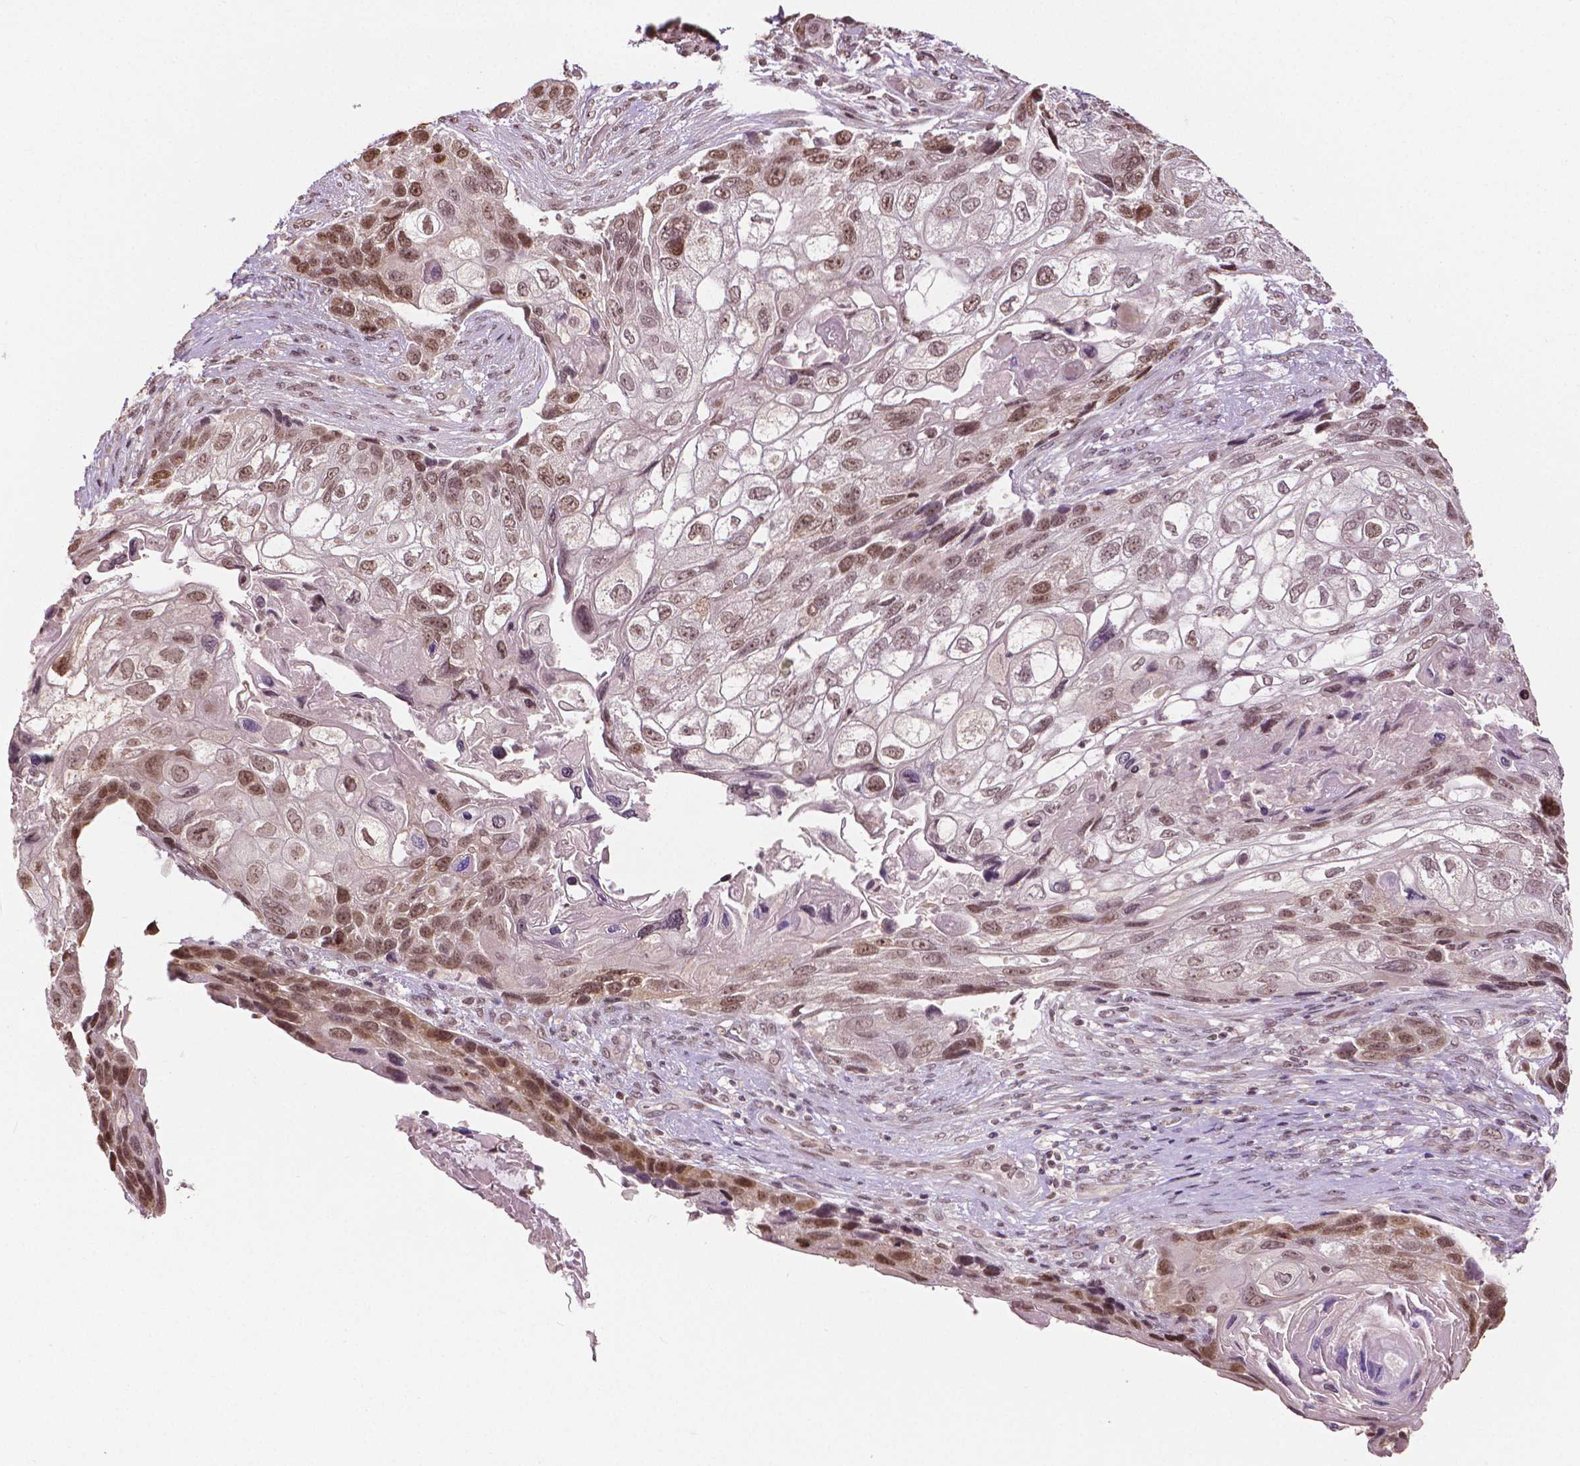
{"staining": {"intensity": "moderate", "quantity": ">75%", "location": "nuclear"}, "tissue": "lung cancer", "cell_type": "Tumor cells", "image_type": "cancer", "snomed": [{"axis": "morphology", "description": "Squamous cell carcinoma, NOS"}, {"axis": "topography", "description": "Lung"}], "caption": "Immunohistochemistry of human lung squamous cell carcinoma shows medium levels of moderate nuclear staining in approximately >75% of tumor cells. (DAB = brown stain, brightfield microscopy at high magnification).", "gene": "DEK", "patient": {"sex": "male", "age": 69}}